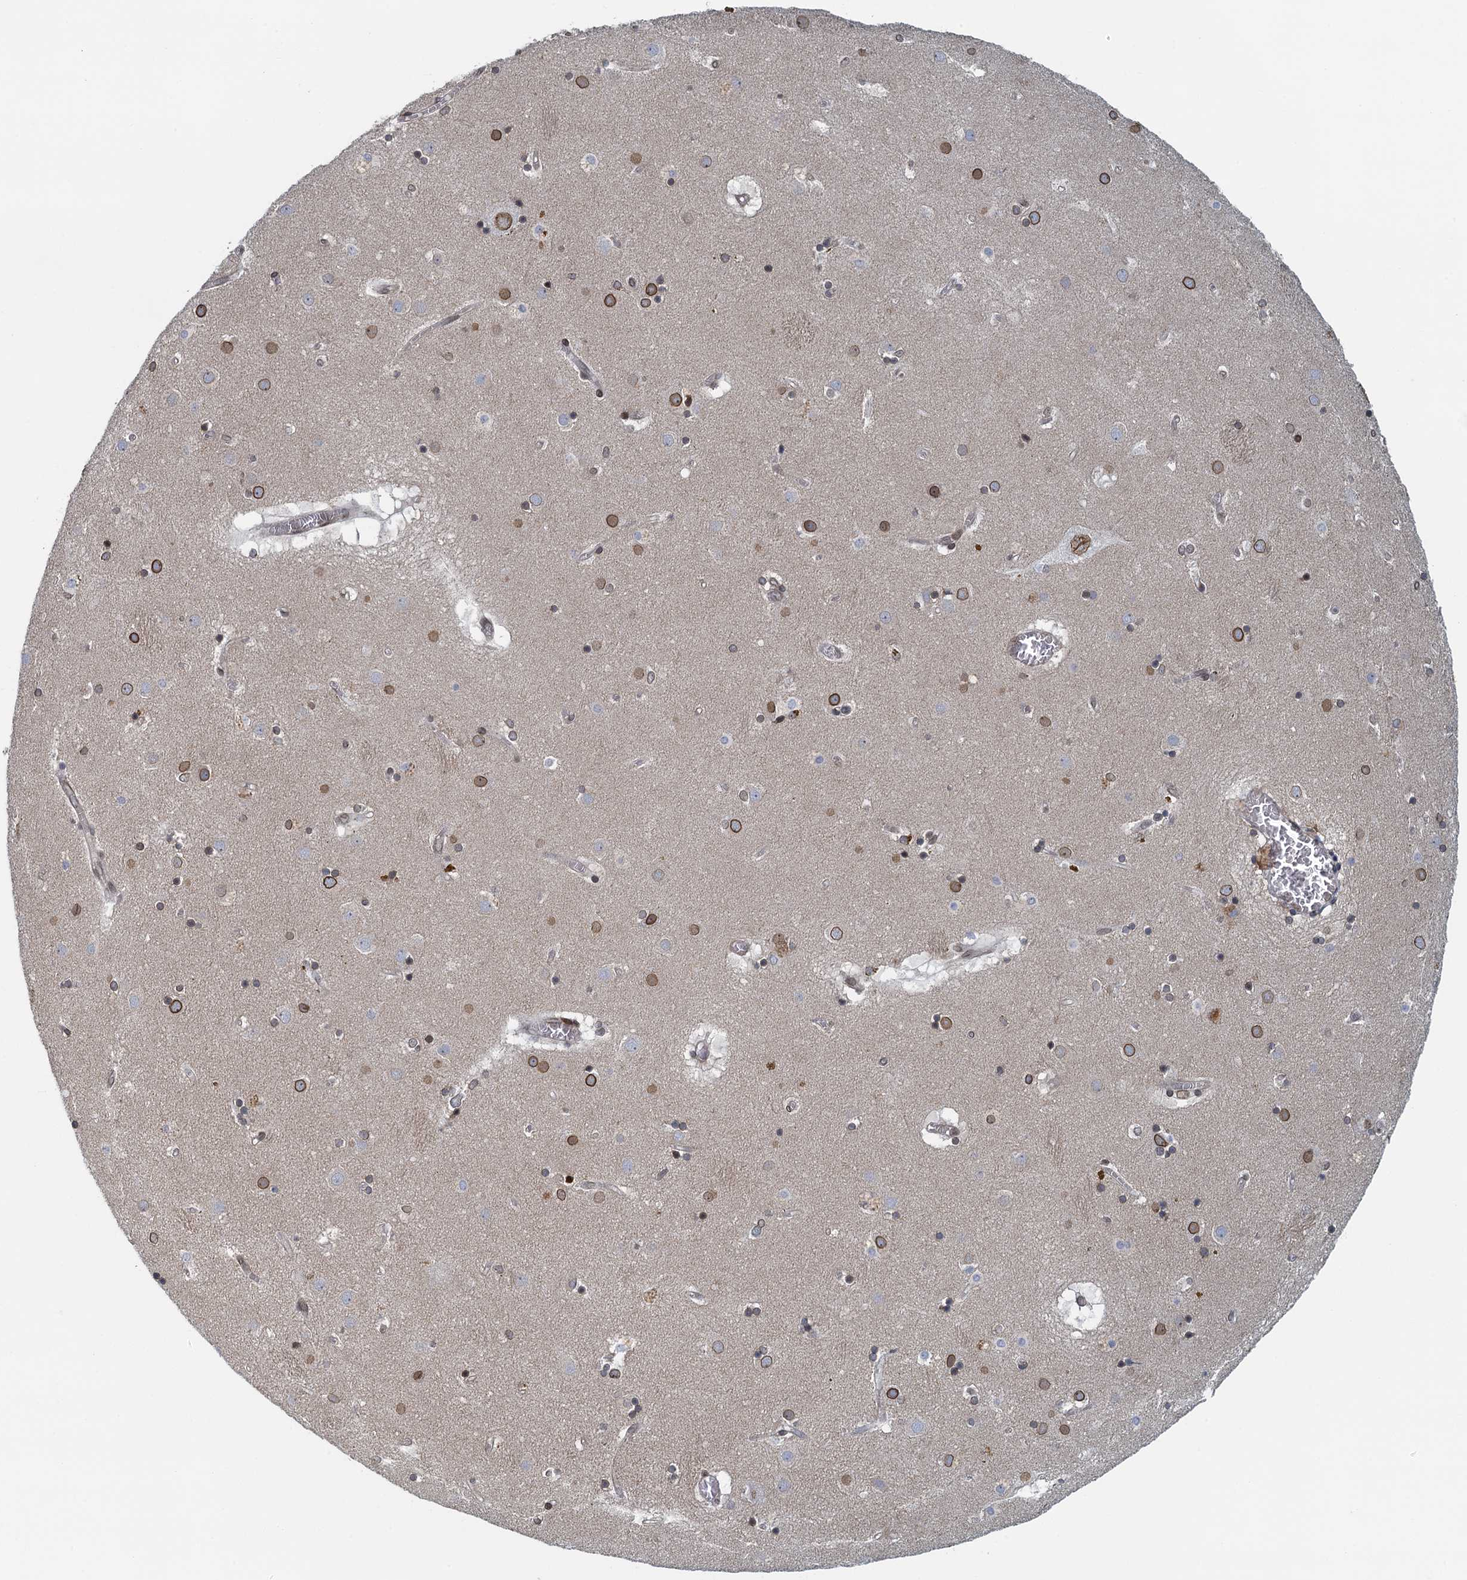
{"staining": {"intensity": "weak", "quantity": "<25%", "location": "nuclear"}, "tissue": "caudate", "cell_type": "Glial cells", "image_type": "normal", "snomed": [{"axis": "morphology", "description": "Normal tissue, NOS"}, {"axis": "topography", "description": "Lateral ventricle wall"}], "caption": "Glial cells are negative for brown protein staining in unremarkable caudate. The staining was performed using DAB to visualize the protein expression in brown, while the nuclei were stained in blue with hematoxylin (Magnification: 20x).", "gene": "CCDC34", "patient": {"sex": "male", "age": 70}}